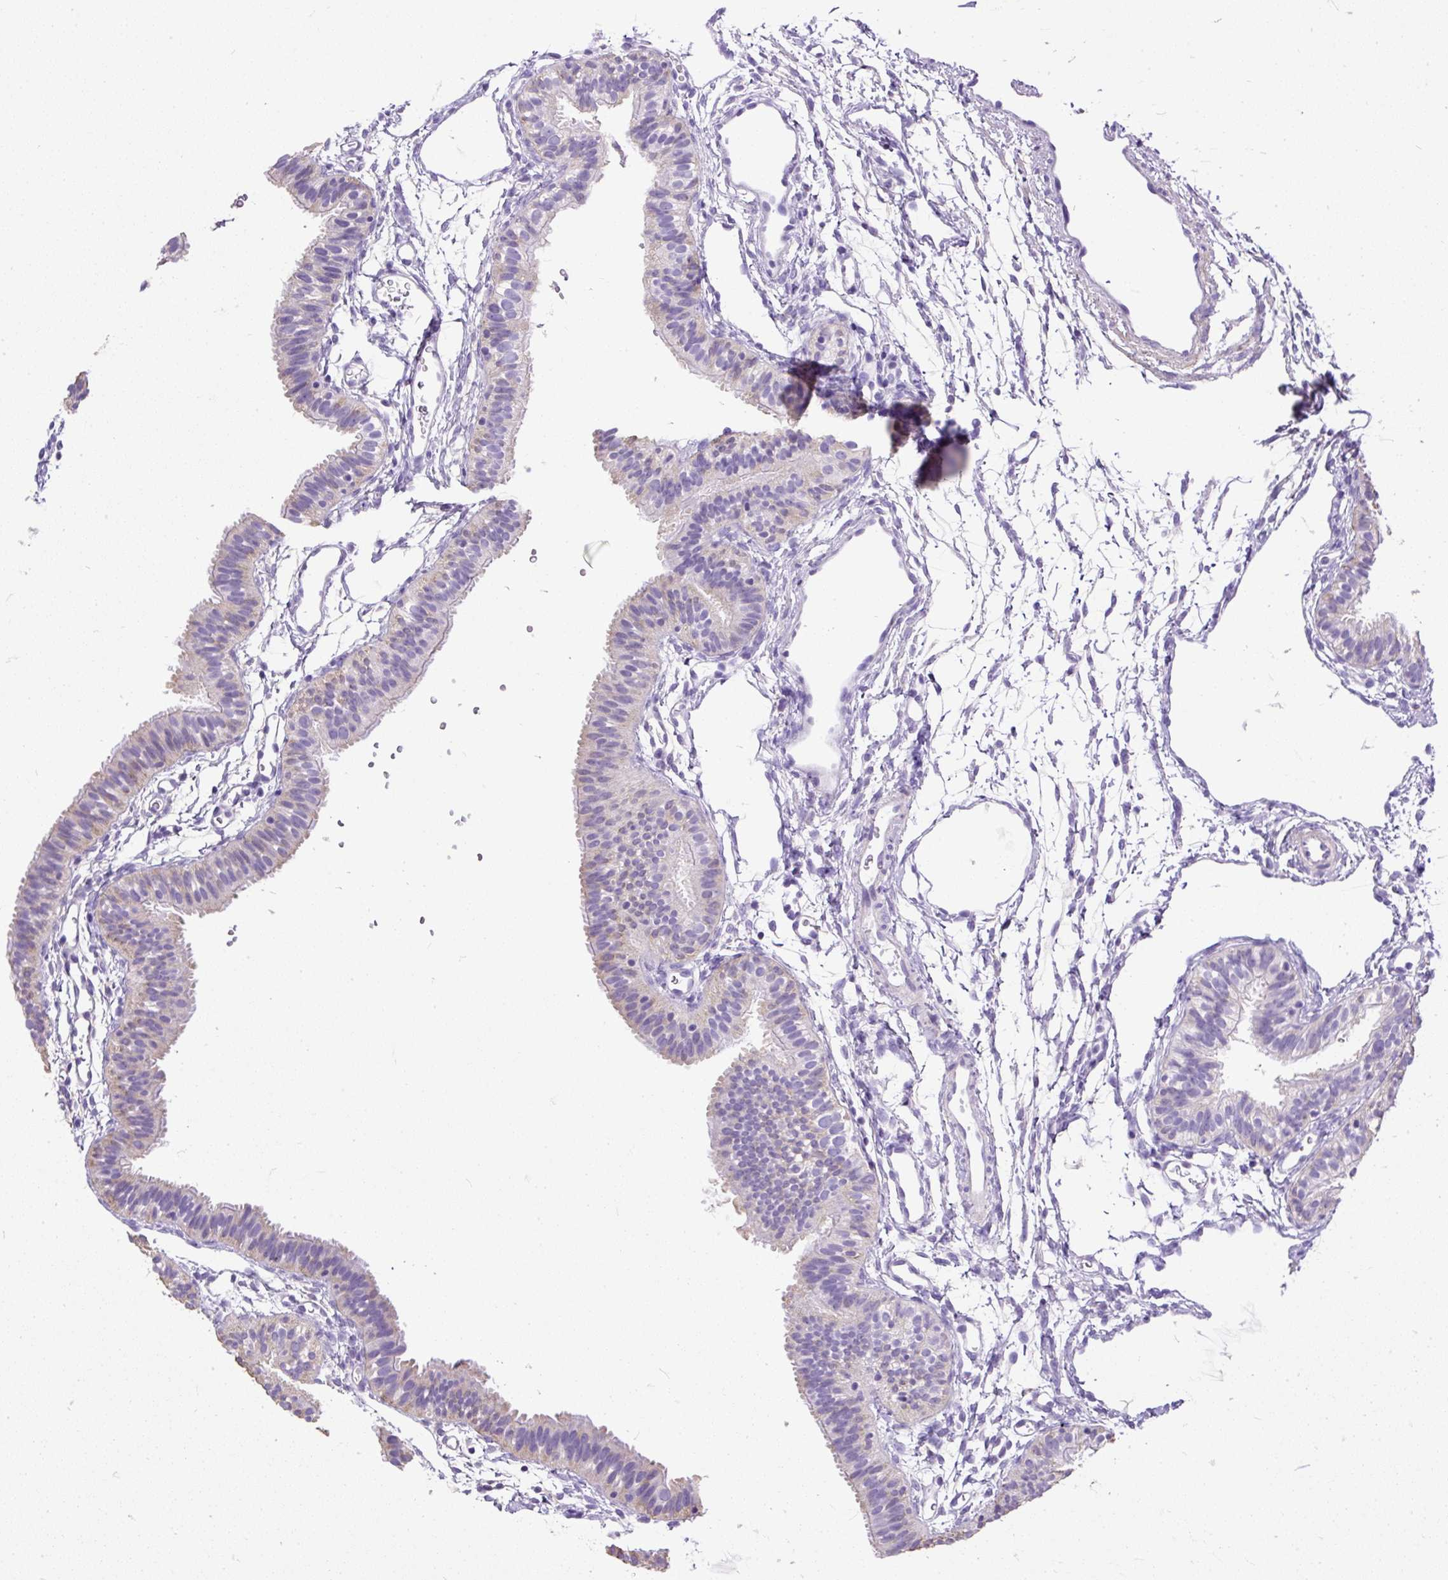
{"staining": {"intensity": "negative", "quantity": "none", "location": "none"}, "tissue": "fallopian tube", "cell_type": "Glandular cells", "image_type": "normal", "snomed": [{"axis": "morphology", "description": "Normal tissue, NOS"}, {"axis": "topography", "description": "Fallopian tube"}], "caption": "Immunohistochemistry (IHC) micrograph of normal fallopian tube stained for a protein (brown), which demonstrates no expression in glandular cells.", "gene": "GBX1", "patient": {"sex": "female", "age": 35}}